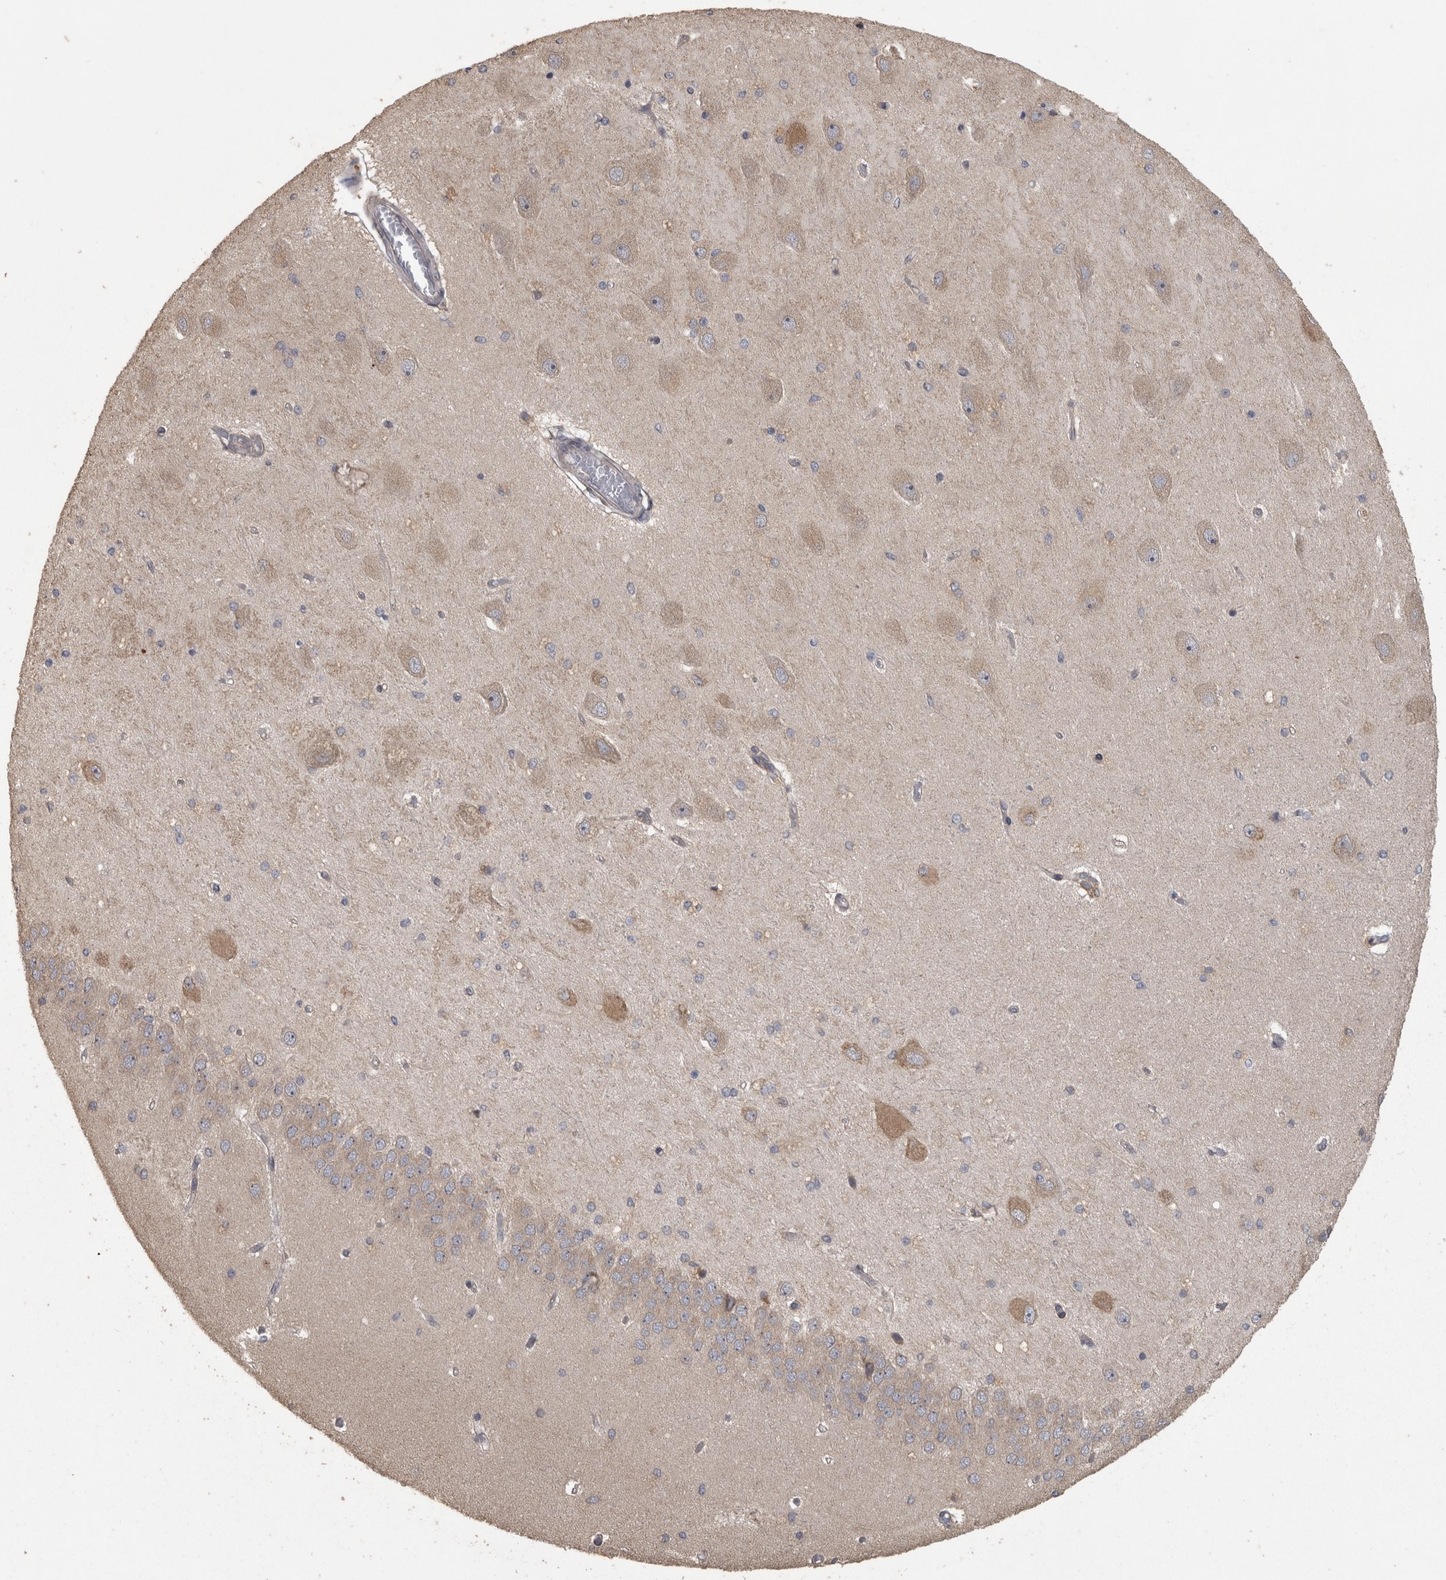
{"staining": {"intensity": "negative", "quantity": "none", "location": "none"}, "tissue": "hippocampus", "cell_type": "Glial cells", "image_type": "normal", "snomed": [{"axis": "morphology", "description": "Normal tissue, NOS"}, {"axis": "topography", "description": "Hippocampus"}], "caption": "Immunohistochemistry of benign human hippocampus shows no expression in glial cells.", "gene": "RAB29", "patient": {"sex": "female", "age": 54}}